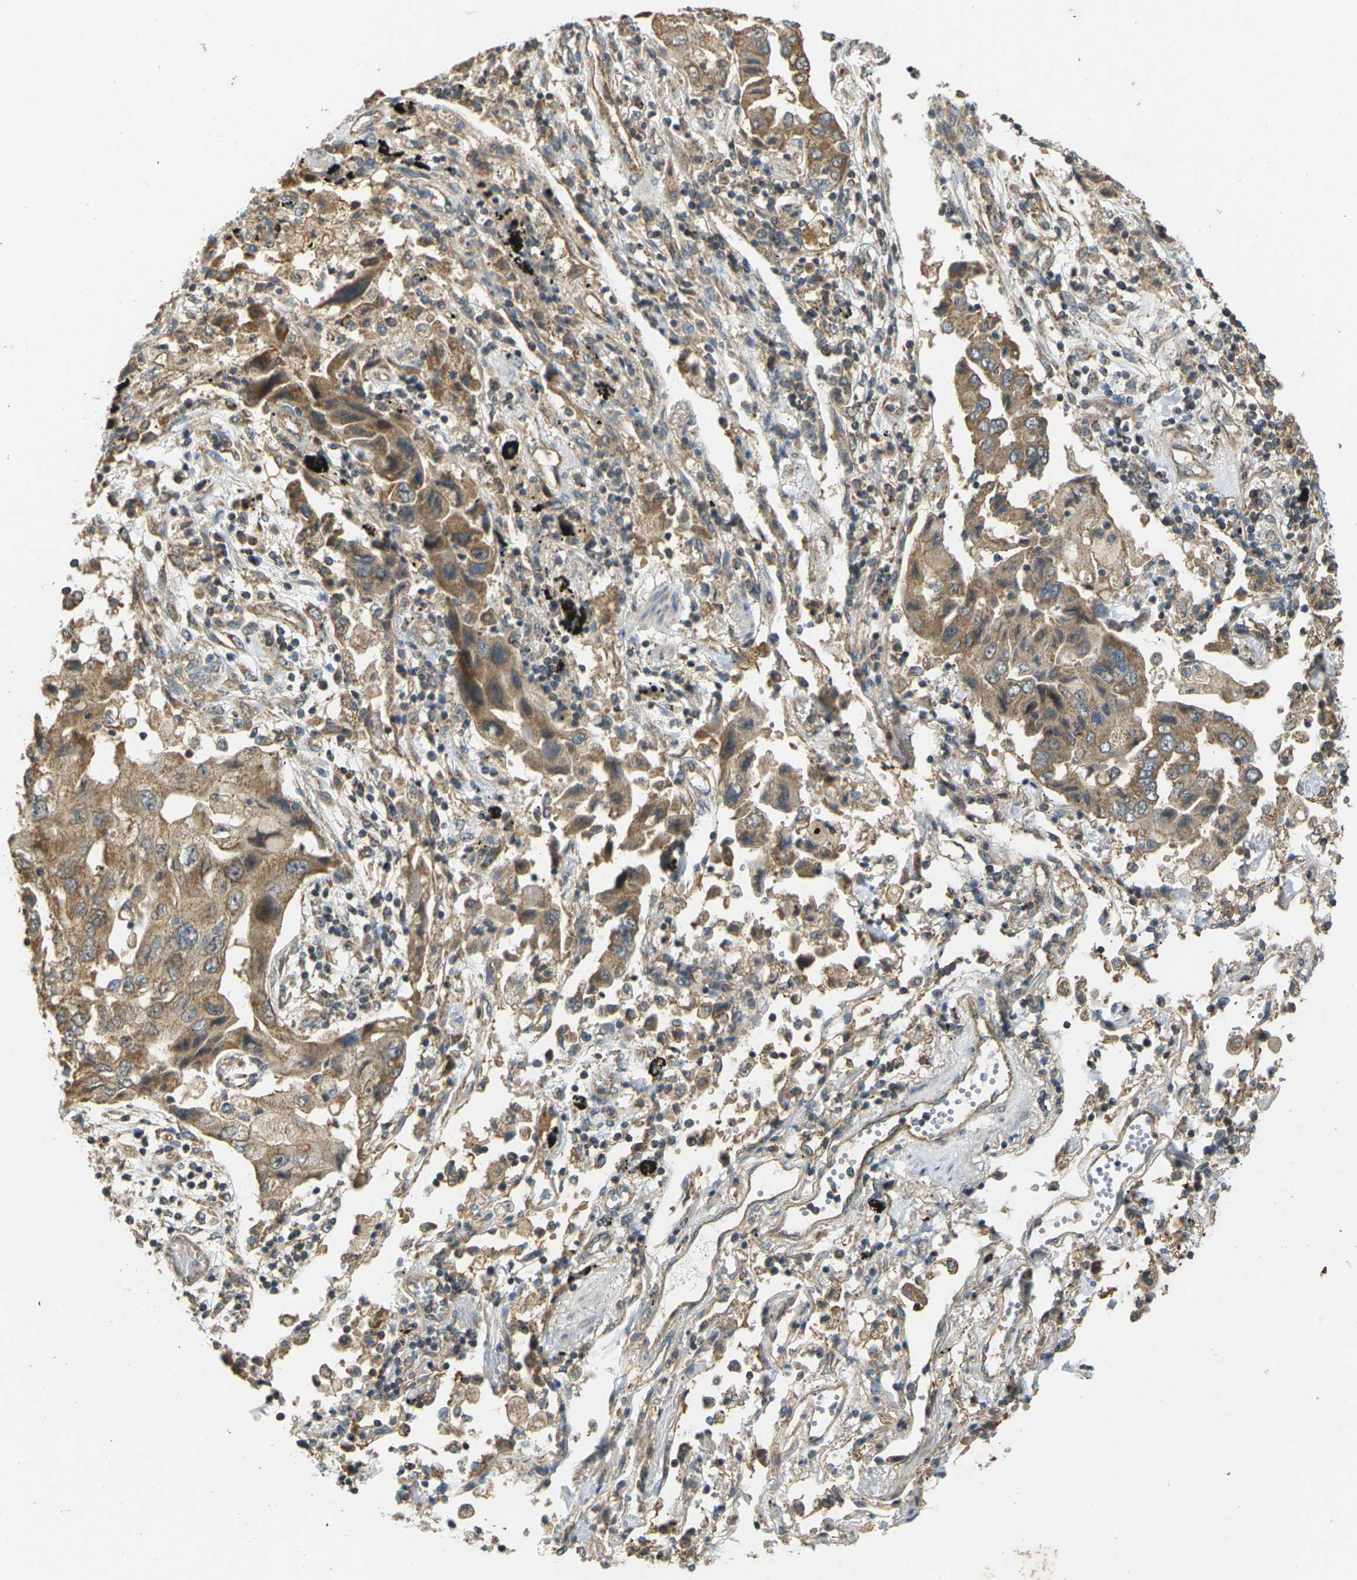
{"staining": {"intensity": "moderate", "quantity": ">75%", "location": "cytoplasmic/membranous"}, "tissue": "lung cancer", "cell_type": "Tumor cells", "image_type": "cancer", "snomed": [{"axis": "morphology", "description": "Adenocarcinoma, NOS"}, {"axis": "topography", "description": "Lung"}], "caption": "Tumor cells reveal medium levels of moderate cytoplasmic/membranous expression in about >75% of cells in human lung cancer. The staining was performed using DAB (3,3'-diaminobenzidine), with brown indicating positive protein expression. Nuclei are stained blue with hematoxylin.", "gene": "KSR1", "patient": {"sex": "female", "age": 65}}